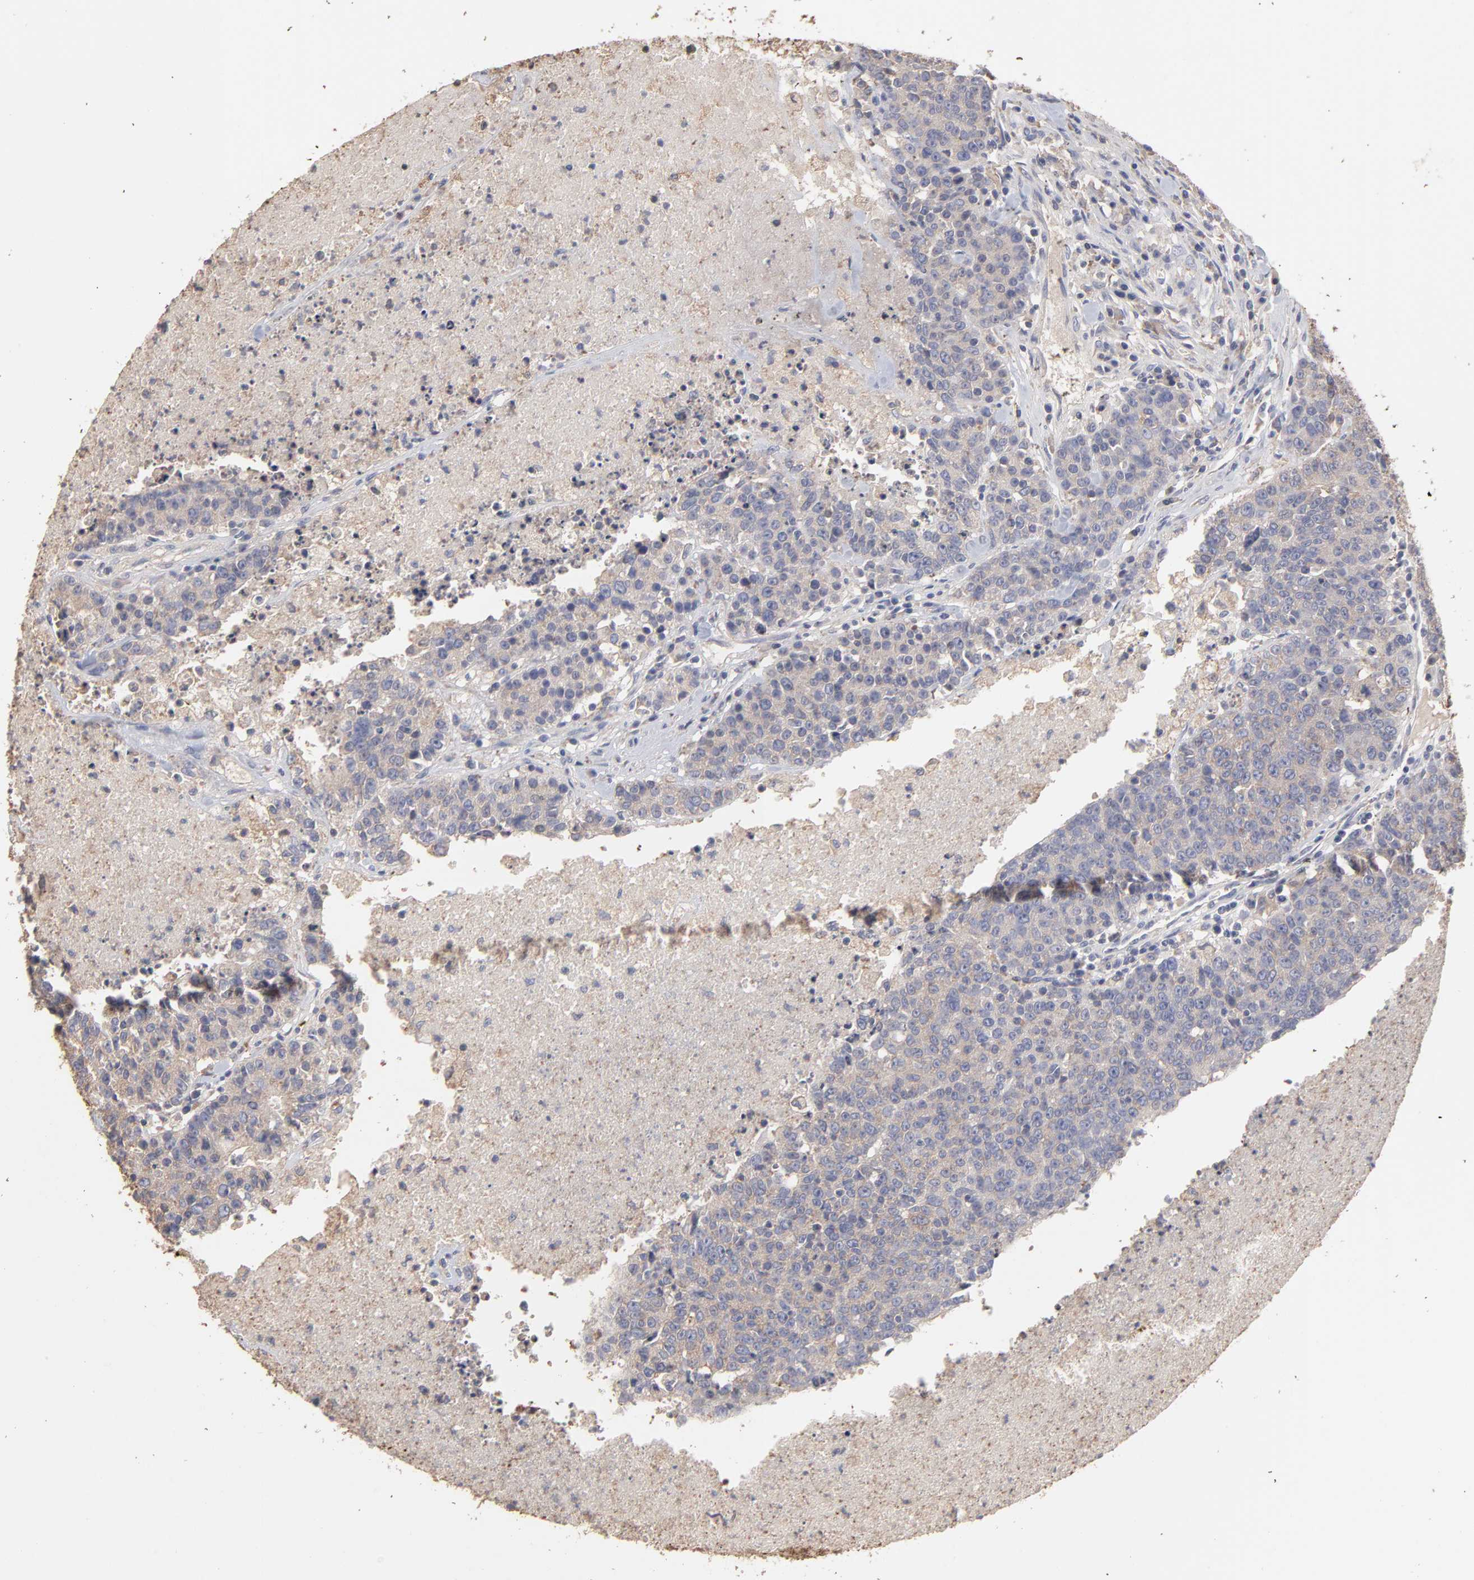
{"staining": {"intensity": "weak", "quantity": ">75%", "location": "cytoplasmic/membranous"}, "tissue": "colorectal cancer", "cell_type": "Tumor cells", "image_type": "cancer", "snomed": [{"axis": "morphology", "description": "Adenocarcinoma, NOS"}, {"axis": "topography", "description": "Colon"}], "caption": "High-magnification brightfield microscopy of adenocarcinoma (colorectal) stained with DAB (brown) and counterstained with hematoxylin (blue). tumor cells exhibit weak cytoplasmic/membranous positivity is appreciated in about>75% of cells.", "gene": "TANGO2", "patient": {"sex": "female", "age": 53}}